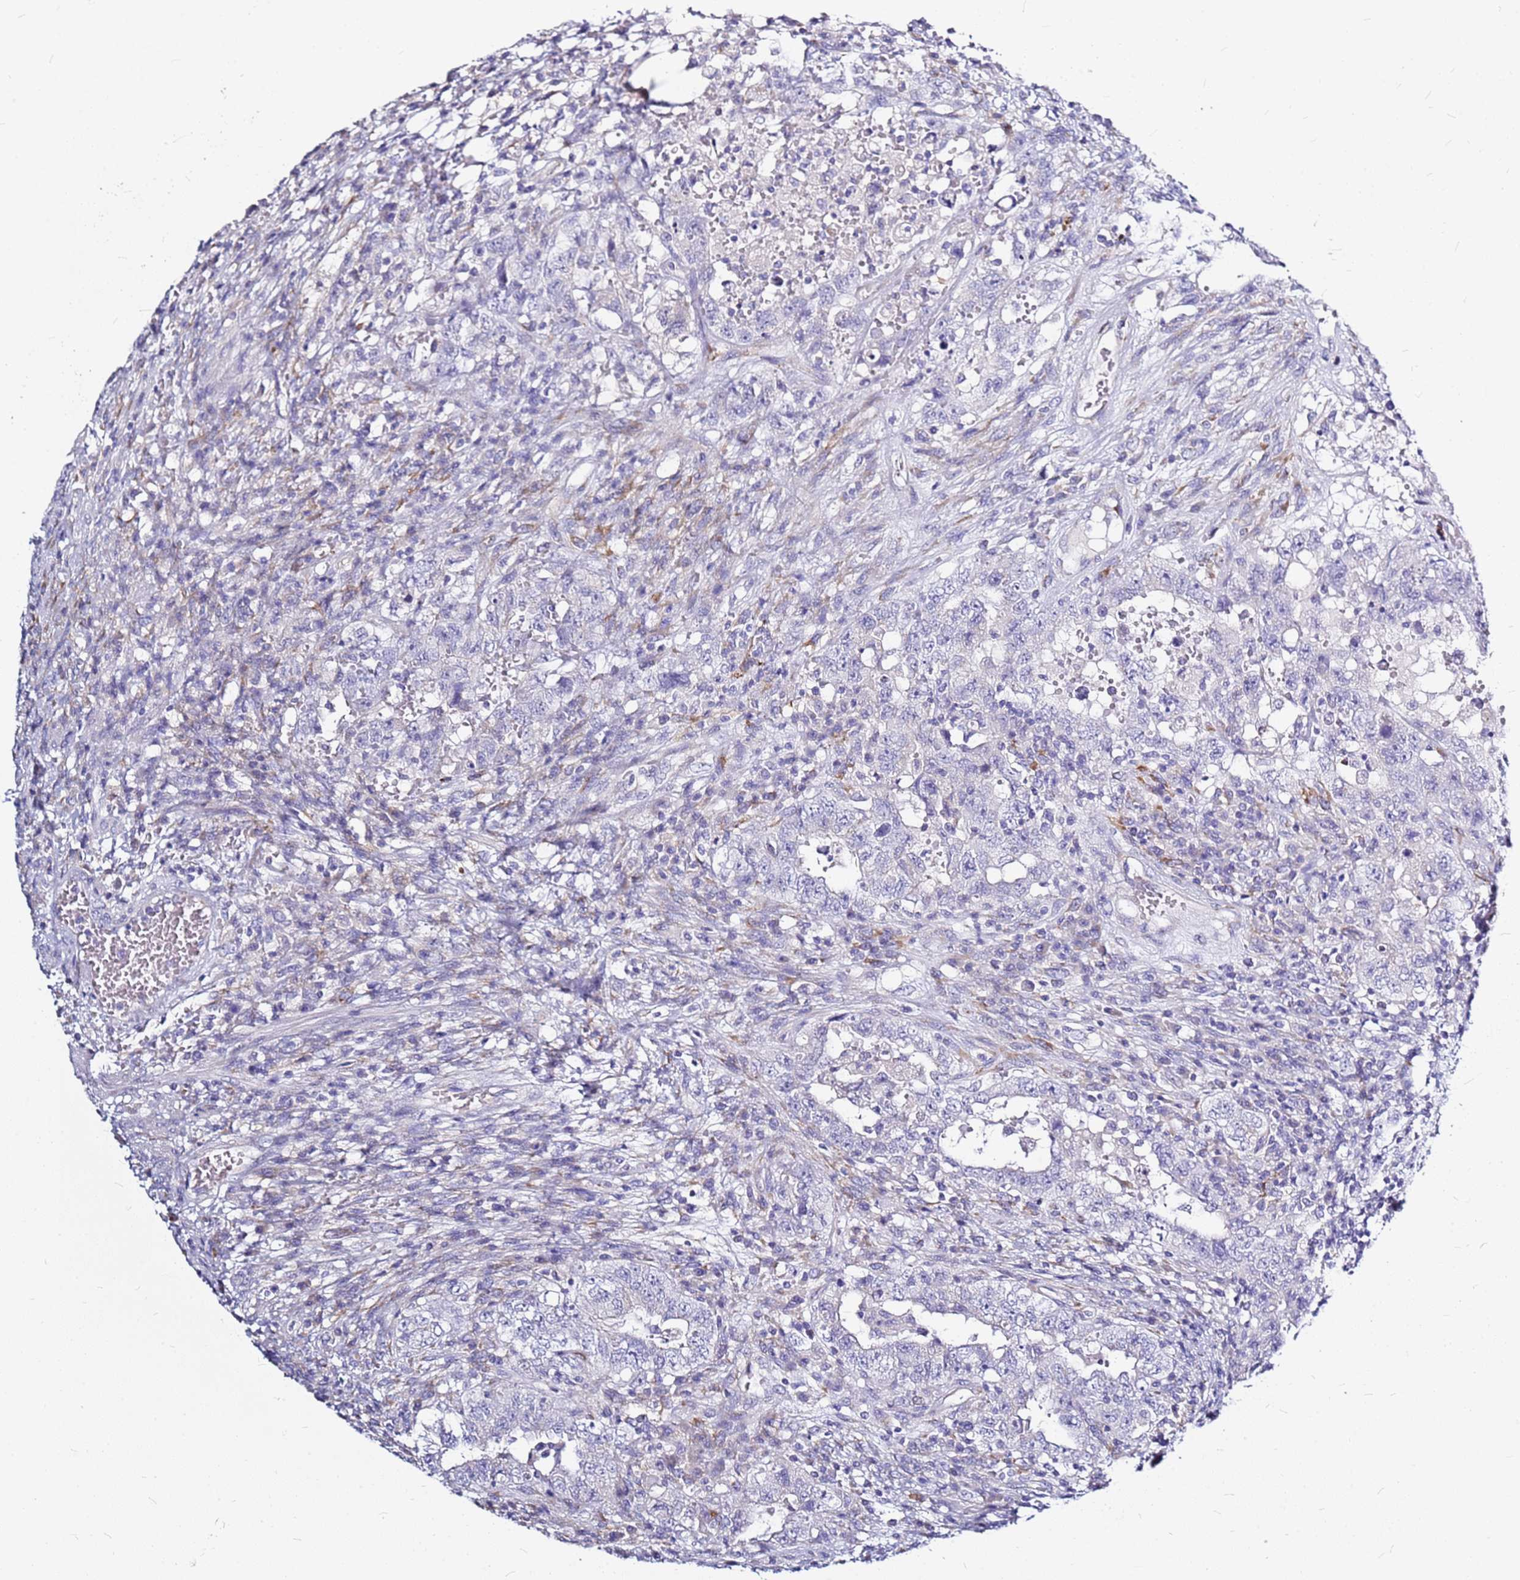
{"staining": {"intensity": "negative", "quantity": "none", "location": "none"}, "tissue": "testis cancer", "cell_type": "Tumor cells", "image_type": "cancer", "snomed": [{"axis": "morphology", "description": "Carcinoma, Embryonal, NOS"}, {"axis": "topography", "description": "Testis"}], "caption": "Embryonal carcinoma (testis) stained for a protein using IHC exhibits no expression tumor cells.", "gene": "CASD1", "patient": {"sex": "male", "age": 26}}